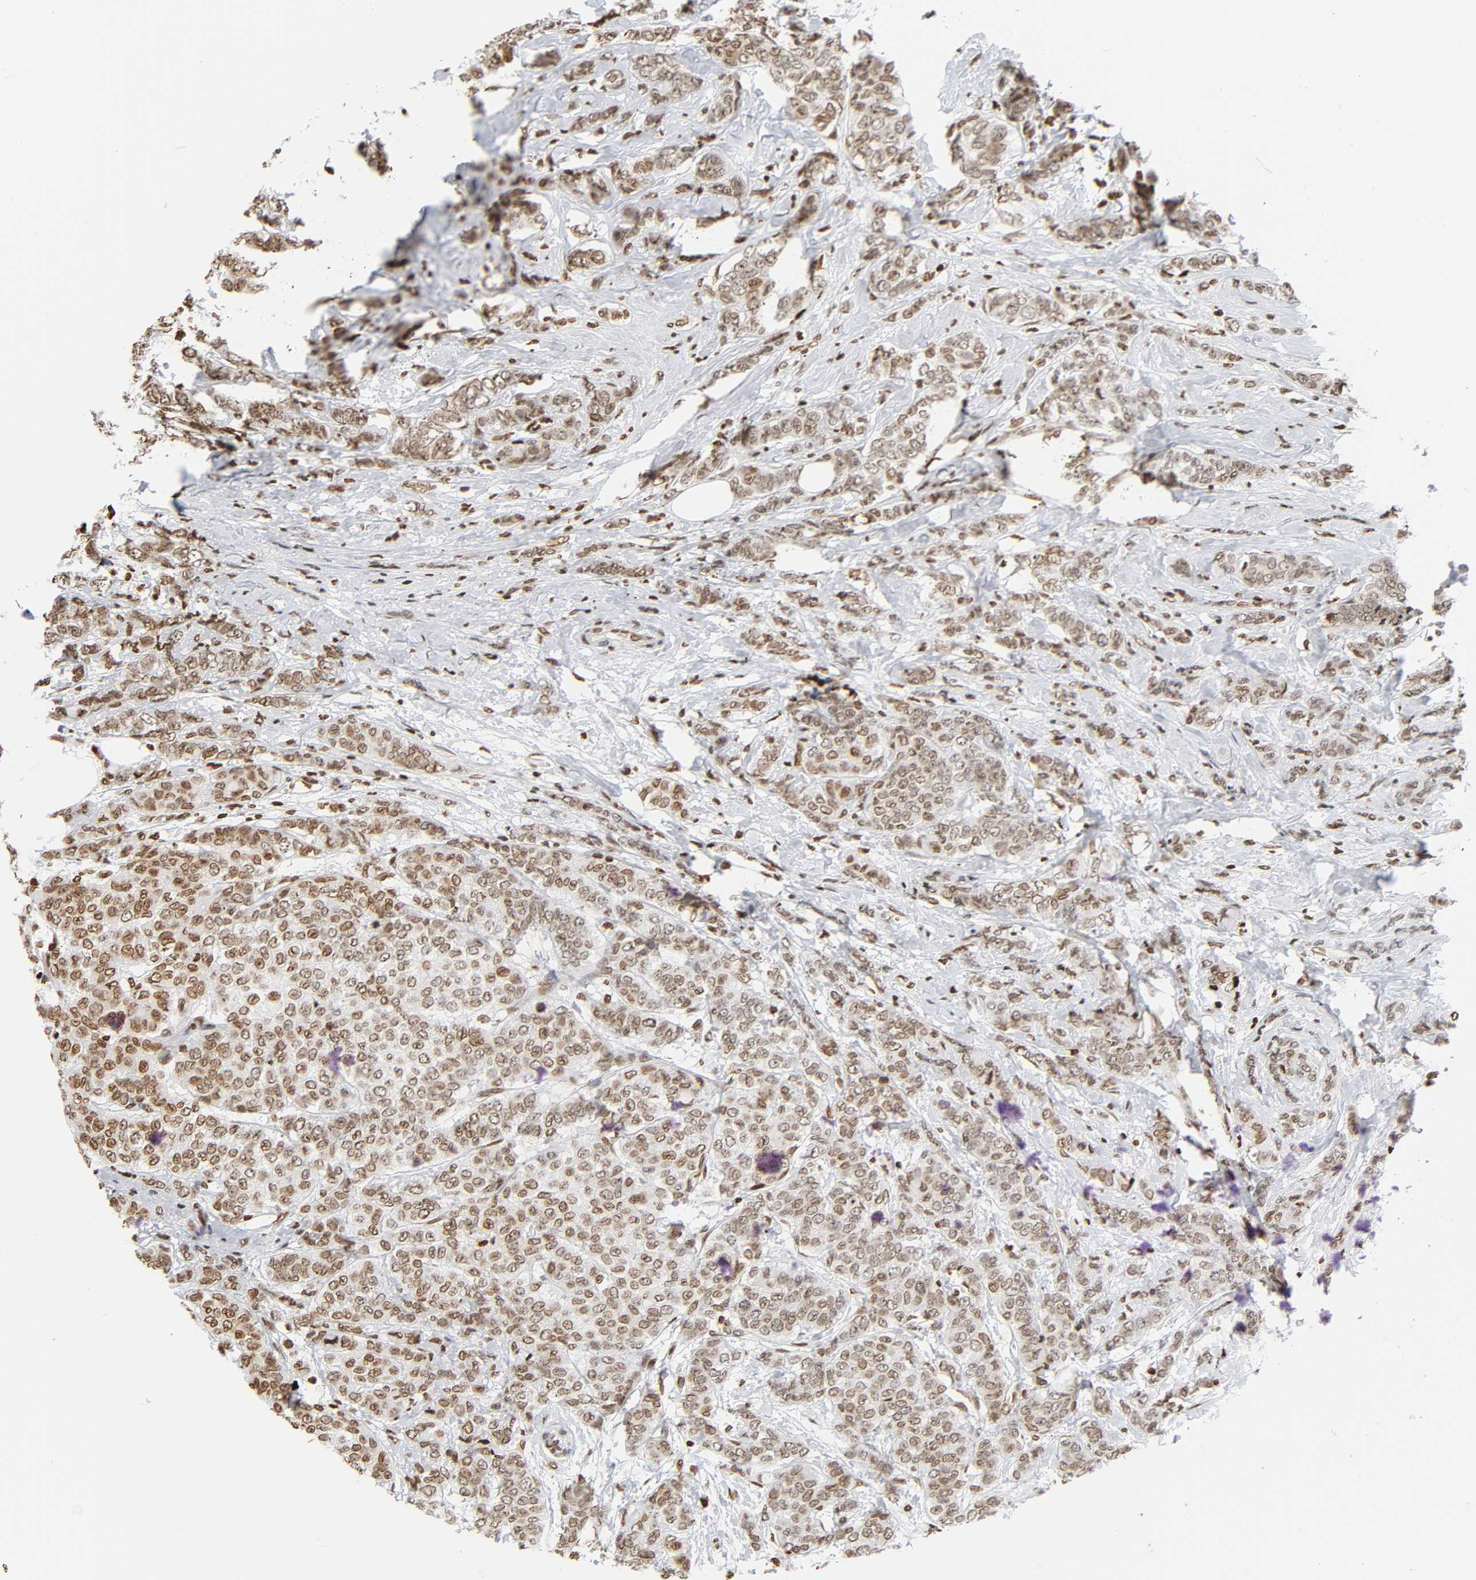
{"staining": {"intensity": "moderate", "quantity": ">75%", "location": "nuclear"}, "tissue": "breast cancer", "cell_type": "Tumor cells", "image_type": "cancer", "snomed": [{"axis": "morphology", "description": "Lobular carcinoma"}, {"axis": "topography", "description": "Breast"}], "caption": "Immunohistochemical staining of human breast lobular carcinoma reveals moderate nuclear protein expression in about >75% of tumor cells.", "gene": "HOXA6", "patient": {"sex": "female", "age": 60}}